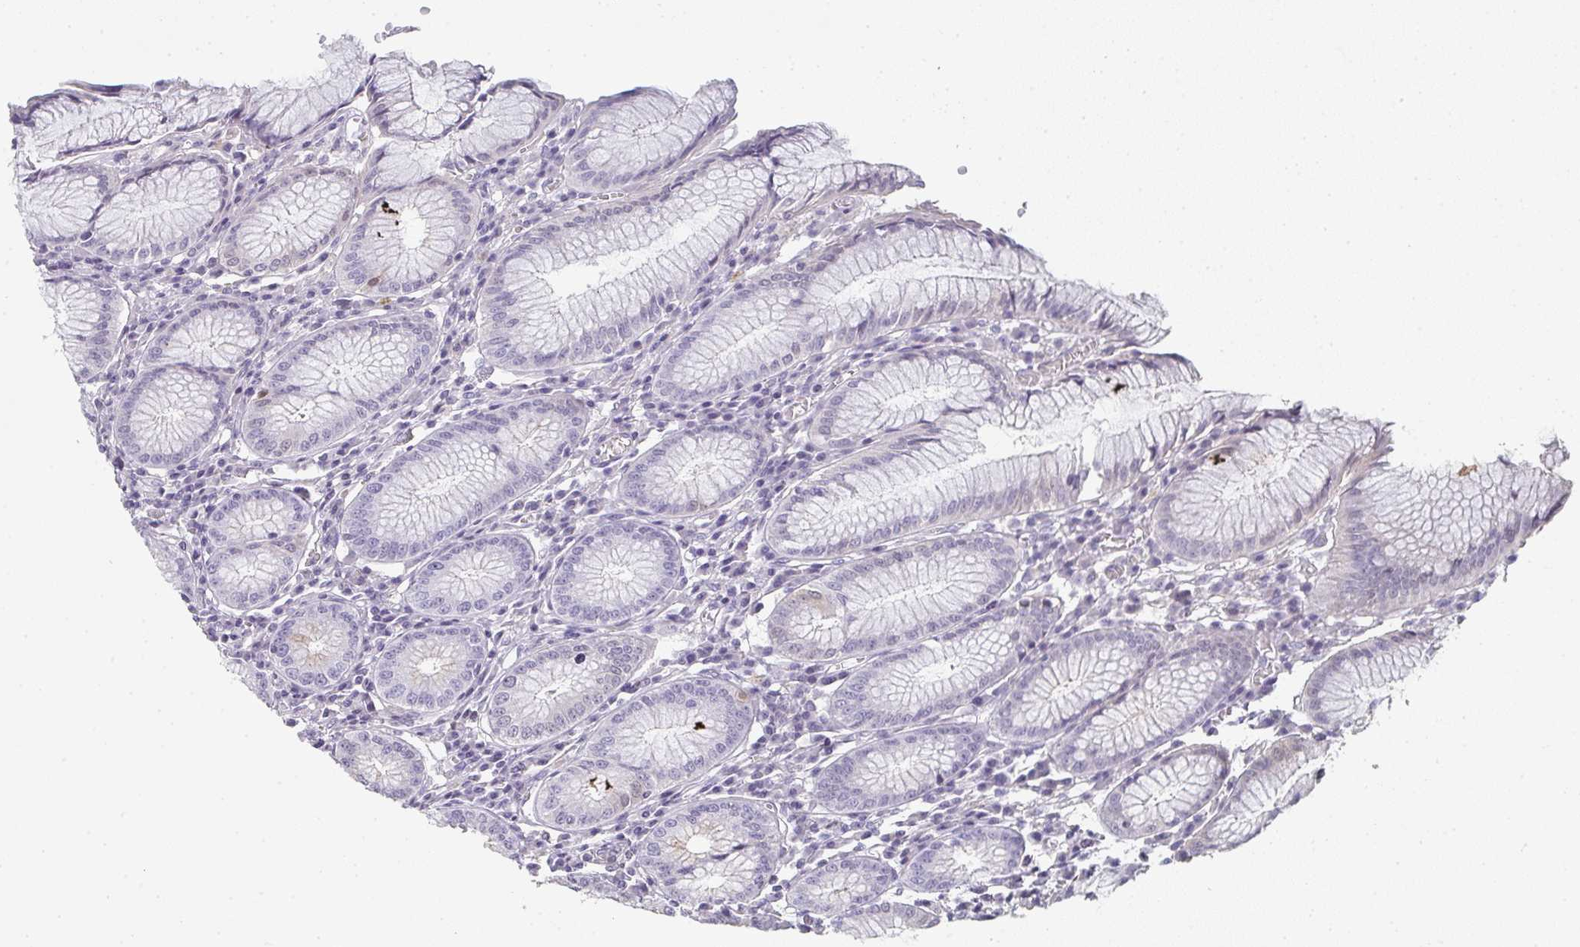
{"staining": {"intensity": "strong", "quantity": "<25%", "location": "cytoplasmic/membranous,nuclear"}, "tissue": "stomach", "cell_type": "Glandular cells", "image_type": "normal", "snomed": [{"axis": "morphology", "description": "Normal tissue, NOS"}, {"axis": "topography", "description": "Stomach"}], "caption": "Glandular cells reveal medium levels of strong cytoplasmic/membranous,nuclear expression in about <25% of cells in benign stomach. The staining was performed using DAB (3,3'-diaminobenzidine) to visualize the protein expression in brown, while the nuclei were stained in blue with hematoxylin (Magnification: 20x).", "gene": "A1CF", "patient": {"sex": "male", "age": 55}}